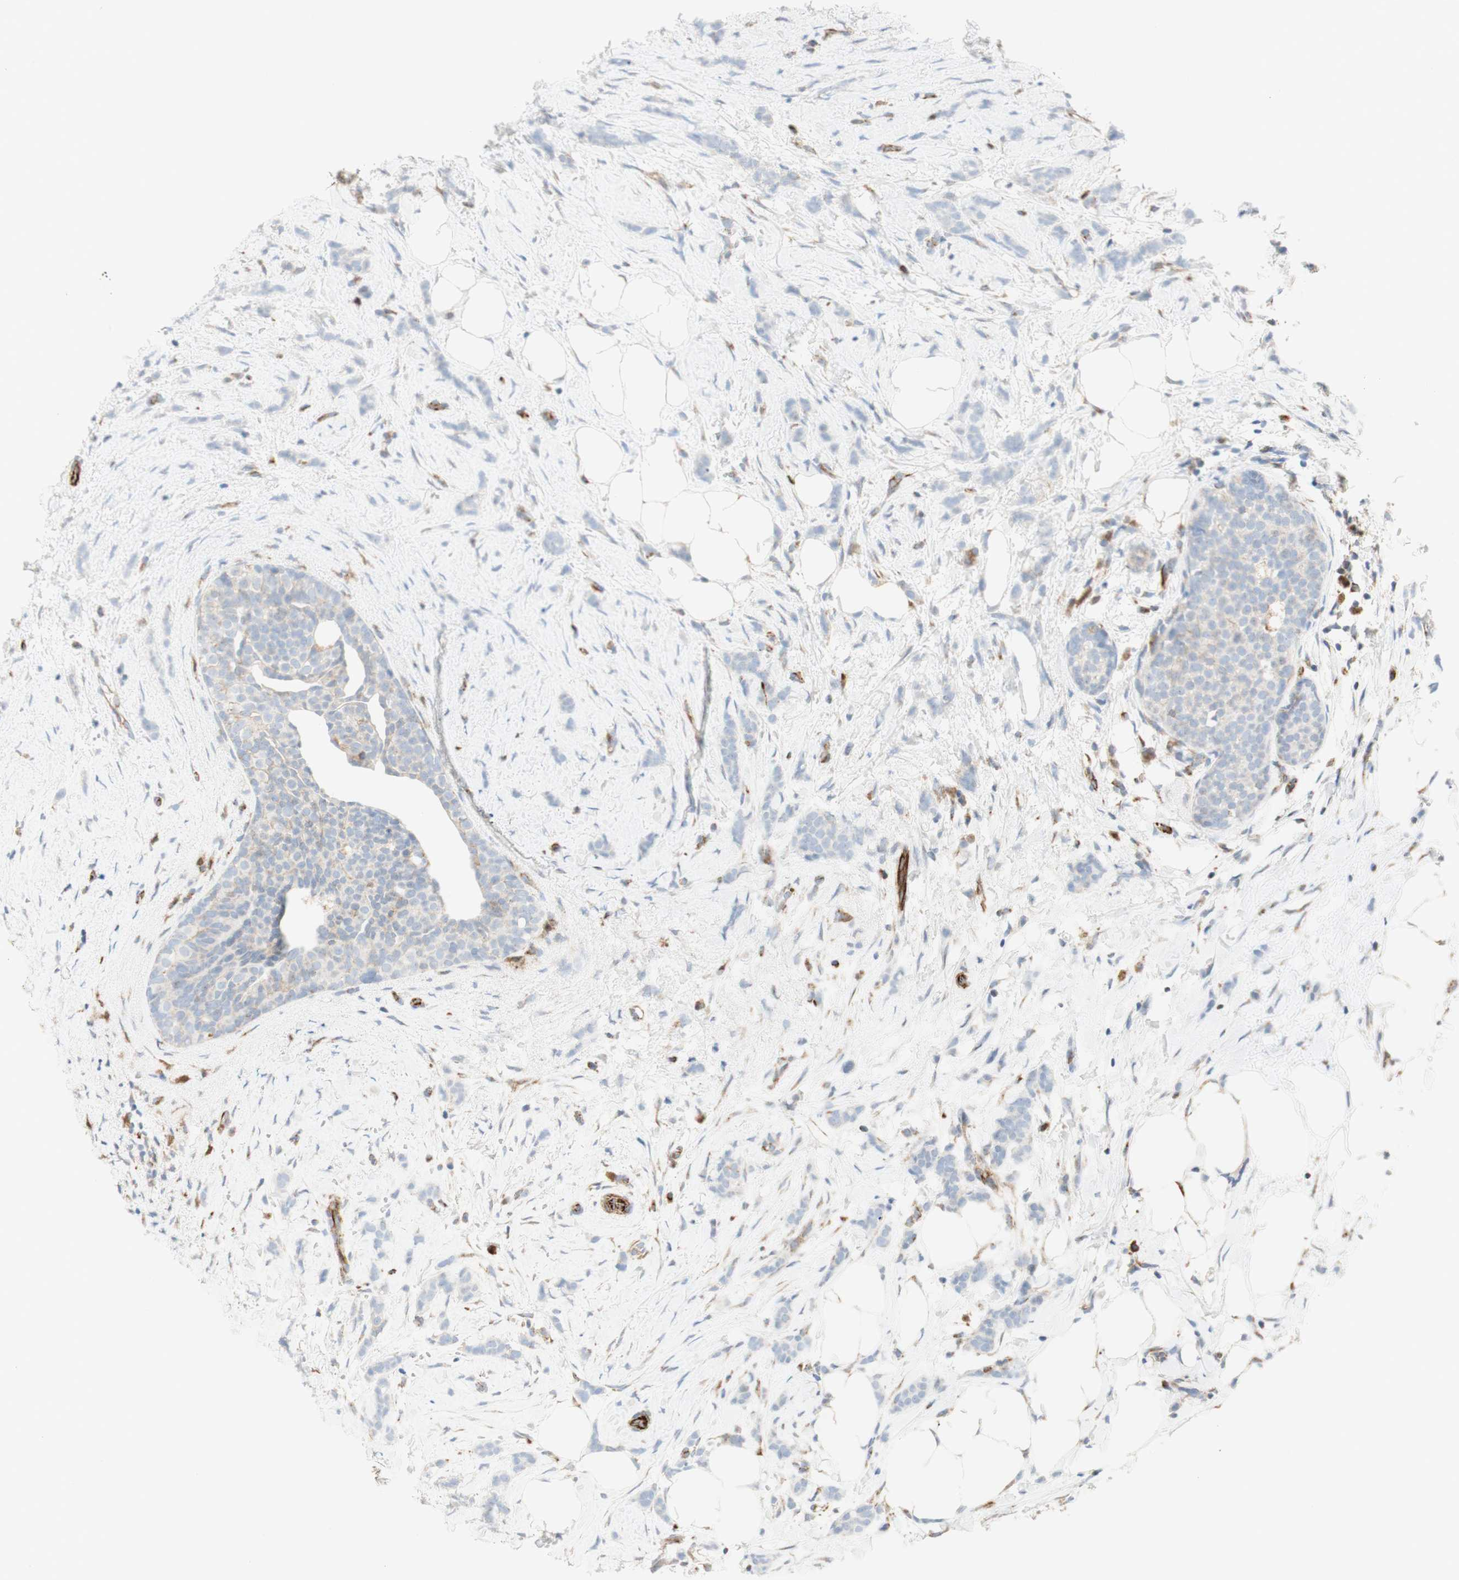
{"staining": {"intensity": "negative", "quantity": "none", "location": "none"}, "tissue": "breast cancer", "cell_type": "Tumor cells", "image_type": "cancer", "snomed": [{"axis": "morphology", "description": "Lobular carcinoma, in situ"}, {"axis": "morphology", "description": "Lobular carcinoma"}, {"axis": "topography", "description": "Breast"}], "caption": "This photomicrograph is of breast lobular carcinoma stained with immunohistochemistry (IHC) to label a protein in brown with the nuclei are counter-stained blue. There is no staining in tumor cells.", "gene": "POU2AF1", "patient": {"sex": "female", "age": 41}}